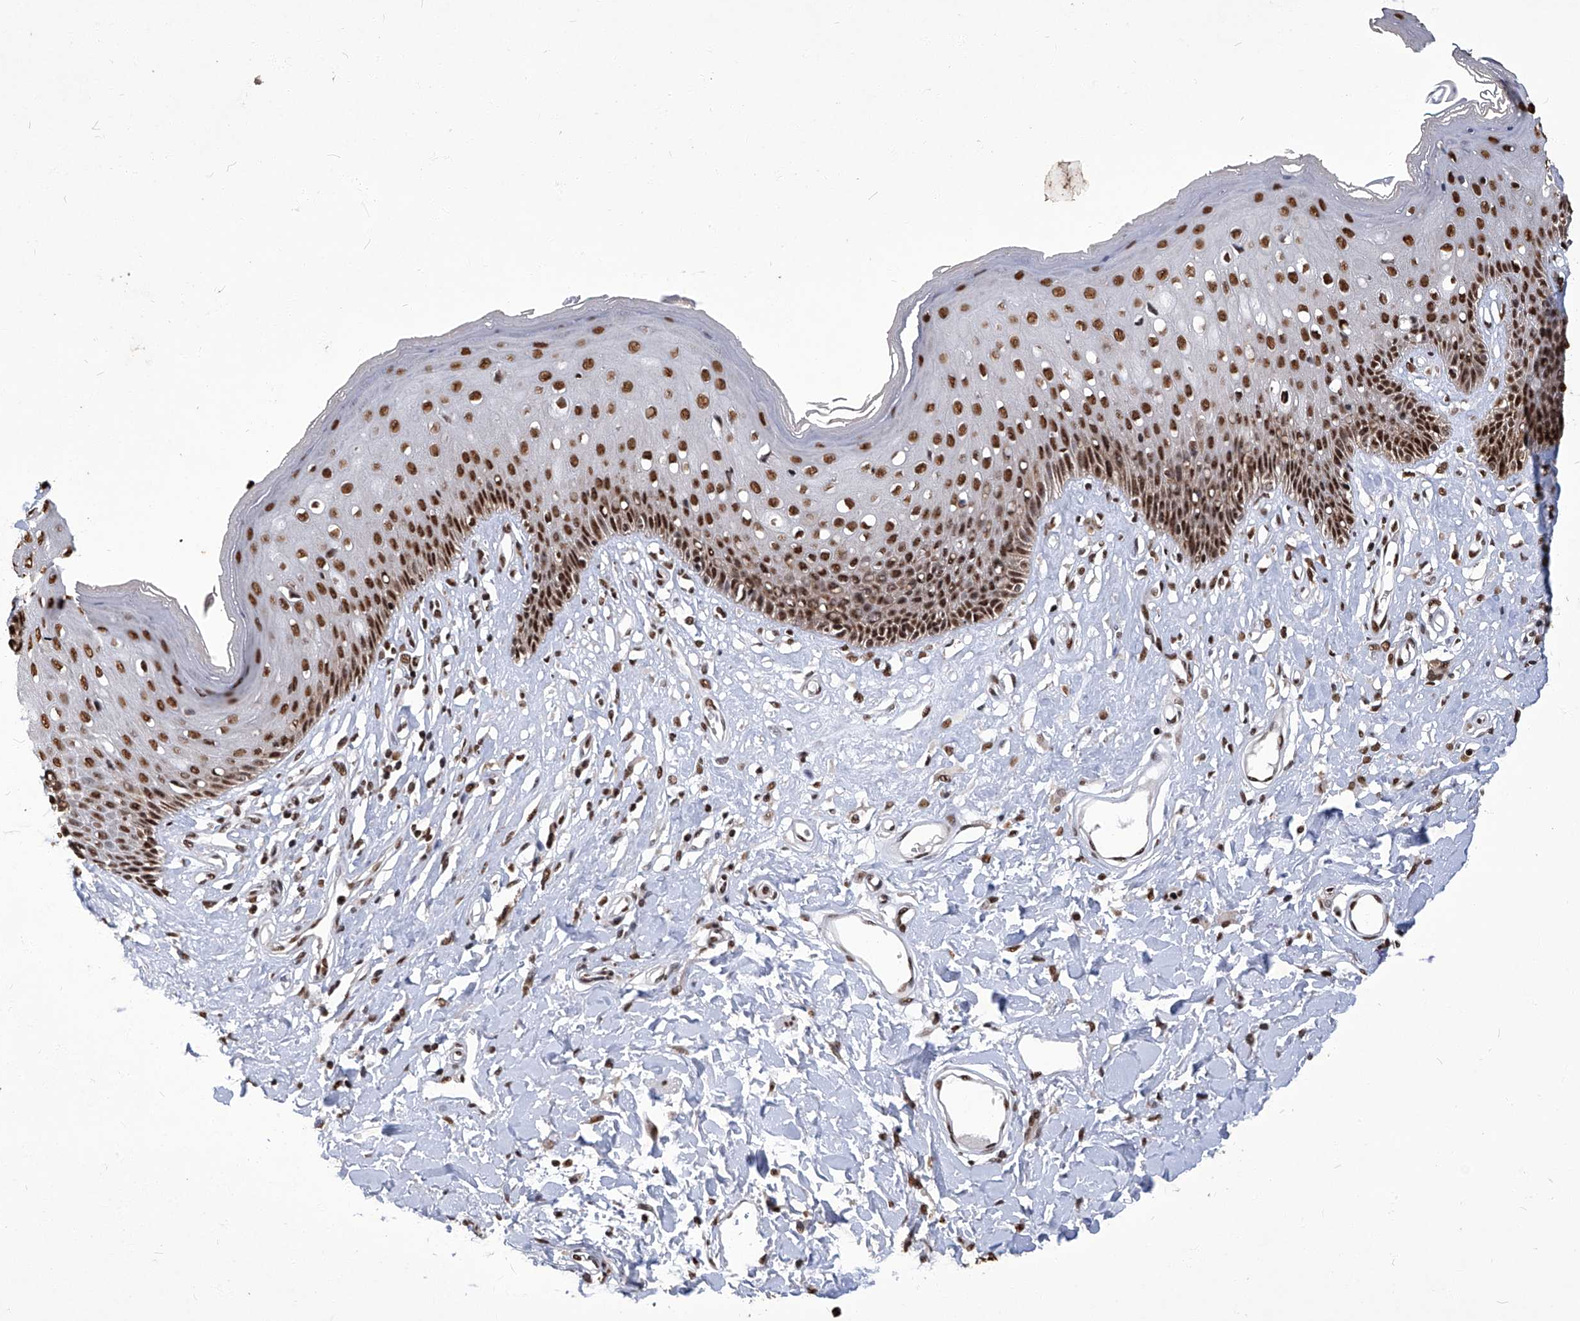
{"staining": {"intensity": "strong", "quantity": ">75%", "location": "nuclear"}, "tissue": "skin", "cell_type": "Epidermal cells", "image_type": "normal", "snomed": [{"axis": "morphology", "description": "Normal tissue, NOS"}, {"axis": "morphology", "description": "Squamous cell carcinoma, NOS"}, {"axis": "topography", "description": "Vulva"}], "caption": "Unremarkable skin shows strong nuclear staining in approximately >75% of epidermal cells, visualized by immunohistochemistry.", "gene": "HBP1", "patient": {"sex": "female", "age": 85}}